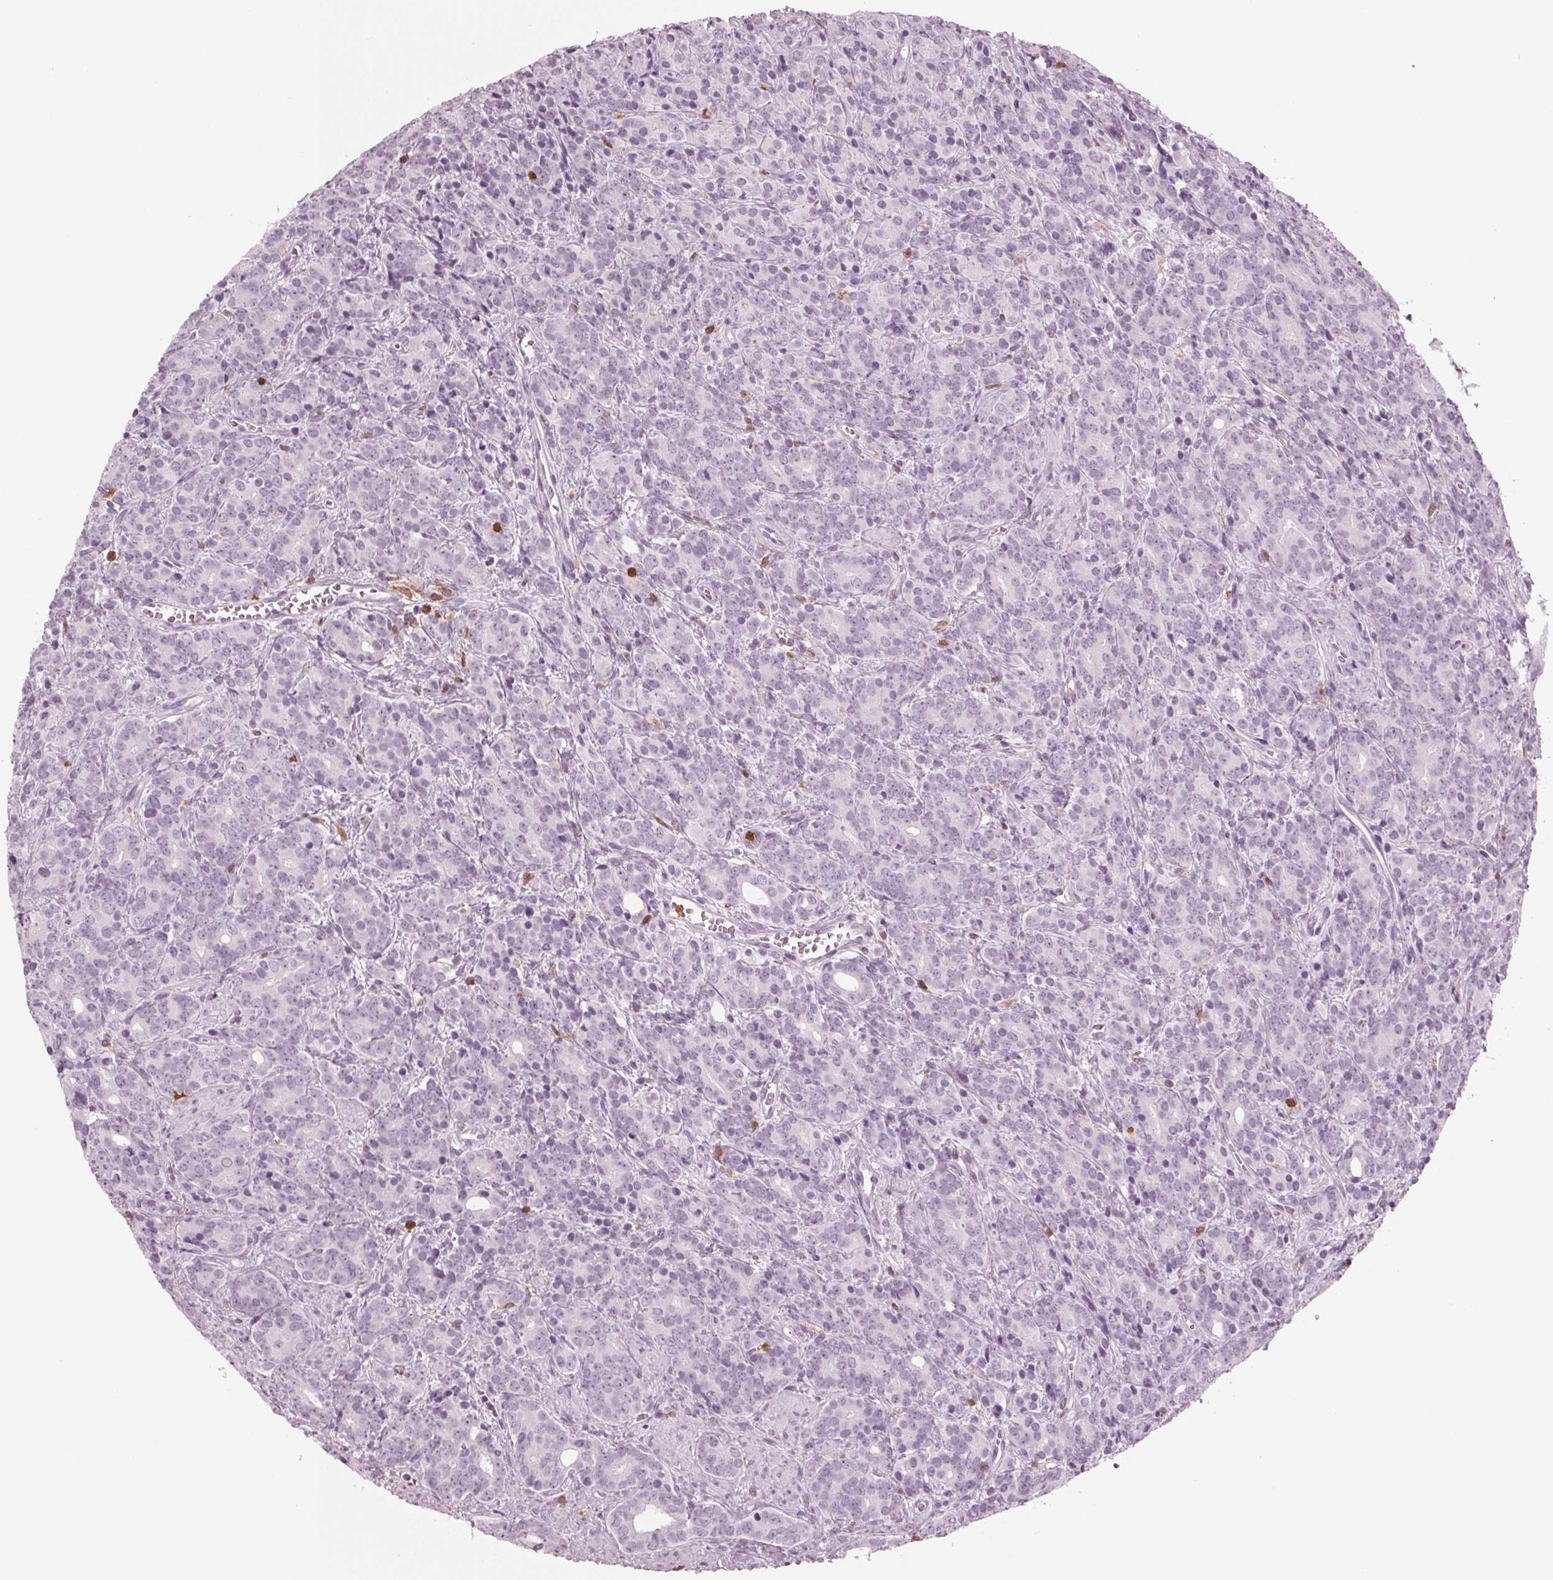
{"staining": {"intensity": "negative", "quantity": "none", "location": "none"}, "tissue": "prostate cancer", "cell_type": "Tumor cells", "image_type": "cancer", "snomed": [{"axis": "morphology", "description": "Adenocarcinoma, High grade"}, {"axis": "topography", "description": "Prostate"}], "caption": "This is a histopathology image of IHC staining of prostate cancer, which shows no expression in tumor cells. The staining was performed using DAB (3,3'-diaminobenzidine) to visualize the protein expression in brown, while the nuclei were stained in blue with hematoxylin (Magnification: 20x).", "gene": "BTLA", "patient": {"sex": "male", "age": 84}}